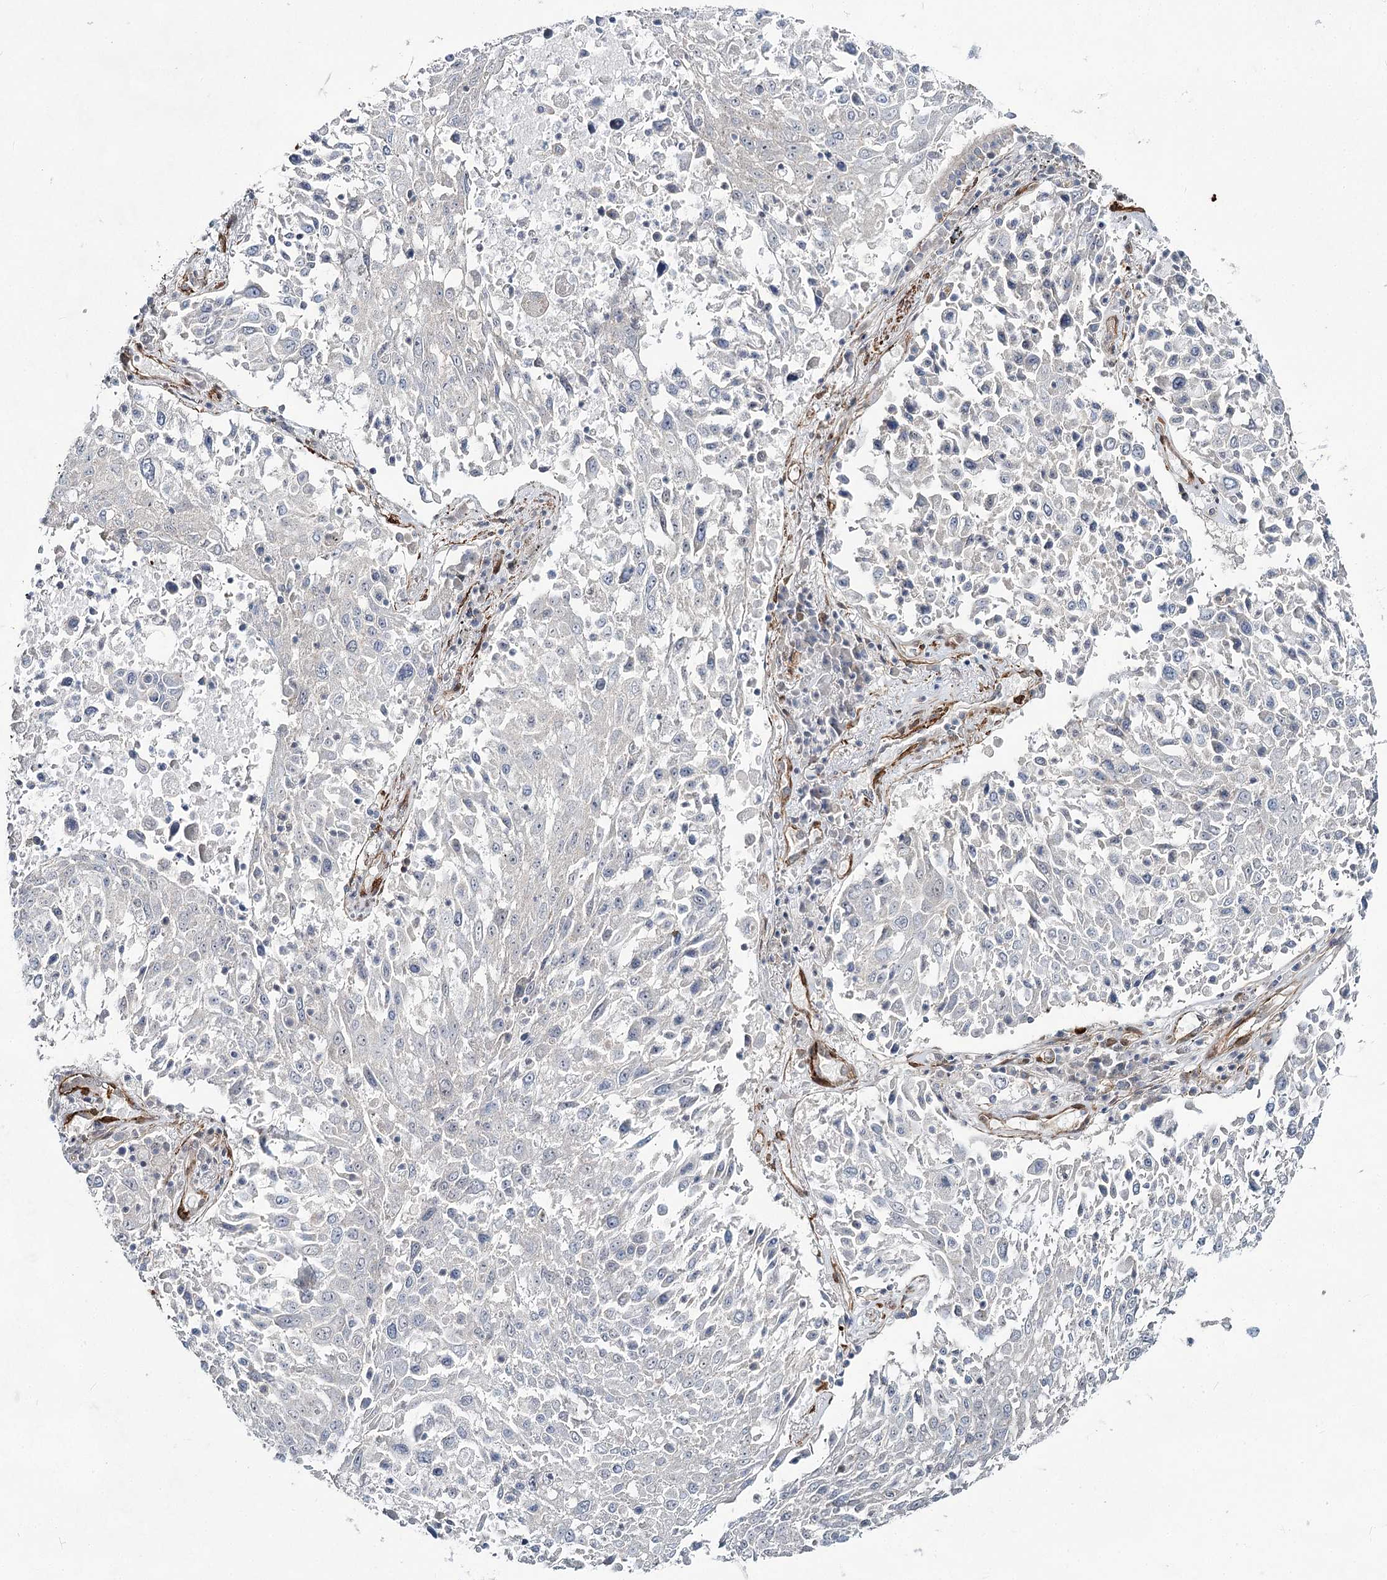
{"staining": {"intensity": "negative", "quantity": "none", "location": "none"}, "tissue": "lung cancer", "cell_type": "Tumor cells", "image_type": "cancer", "snomed": [{"axis": "morphology", "description": "Squamous cell carcinoma, NOS"}, {"axis": "topography", "description": "Lung"}], "caption": "Protein analysis of lung cancer exhibits no significant expression in tumor cells. The staining was performed using DAB (3,3'-diaminobenzidine) to visualize the protein expression in brown, while the nuclei were stained in blue with hematoxylin (Magnification: 20x).", "gene": "CWF19L1", "patient": {"sex": "male", "age": 65}}